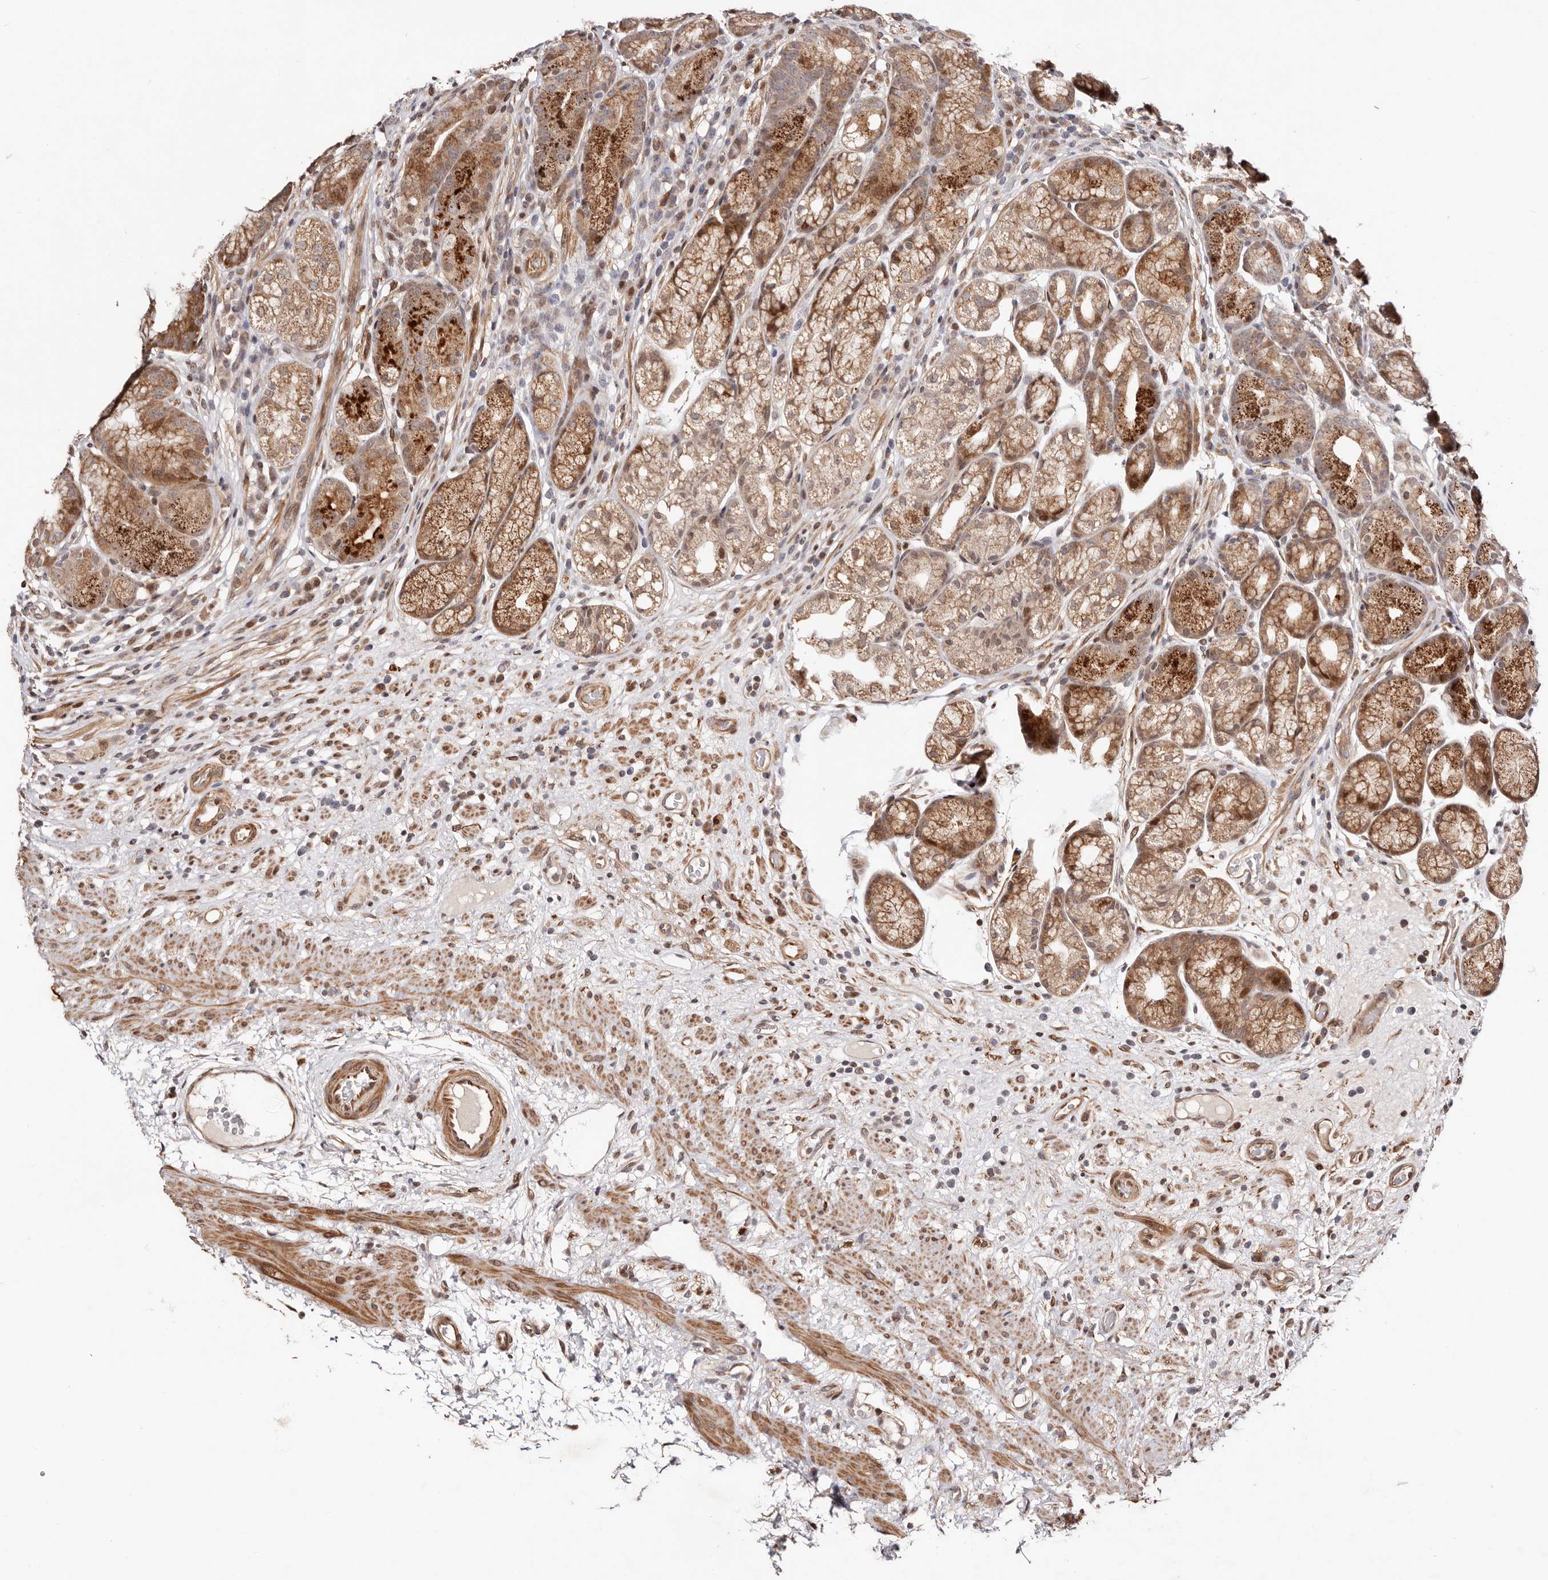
{"staining": {"intensity": "moderate", "quantity": ">75%", "location": "cytoplasmic/membranous,nuclear"}, "tissue": "stomach", "cell_type": "Glandular cells", "image_type": "normal", "snomed": [{"axis": "morphology", "description": "Normal tissue, NOS"}, {"axis": "topography", "description": "Stomach"}], "caption": "DAB (3,3'-diaminobenzidine) immunohistochemical staining of normal stomach shows moderate cytoplasmic/membranous,nuclear protein staining in about >75% of glandular cells. (DAB (3,3'-diaminobenzidine) IHC with brightfield microscopy, high magnification).", "gene": "HIVEP3", "patient": {"sex": "male", "age": 57}}